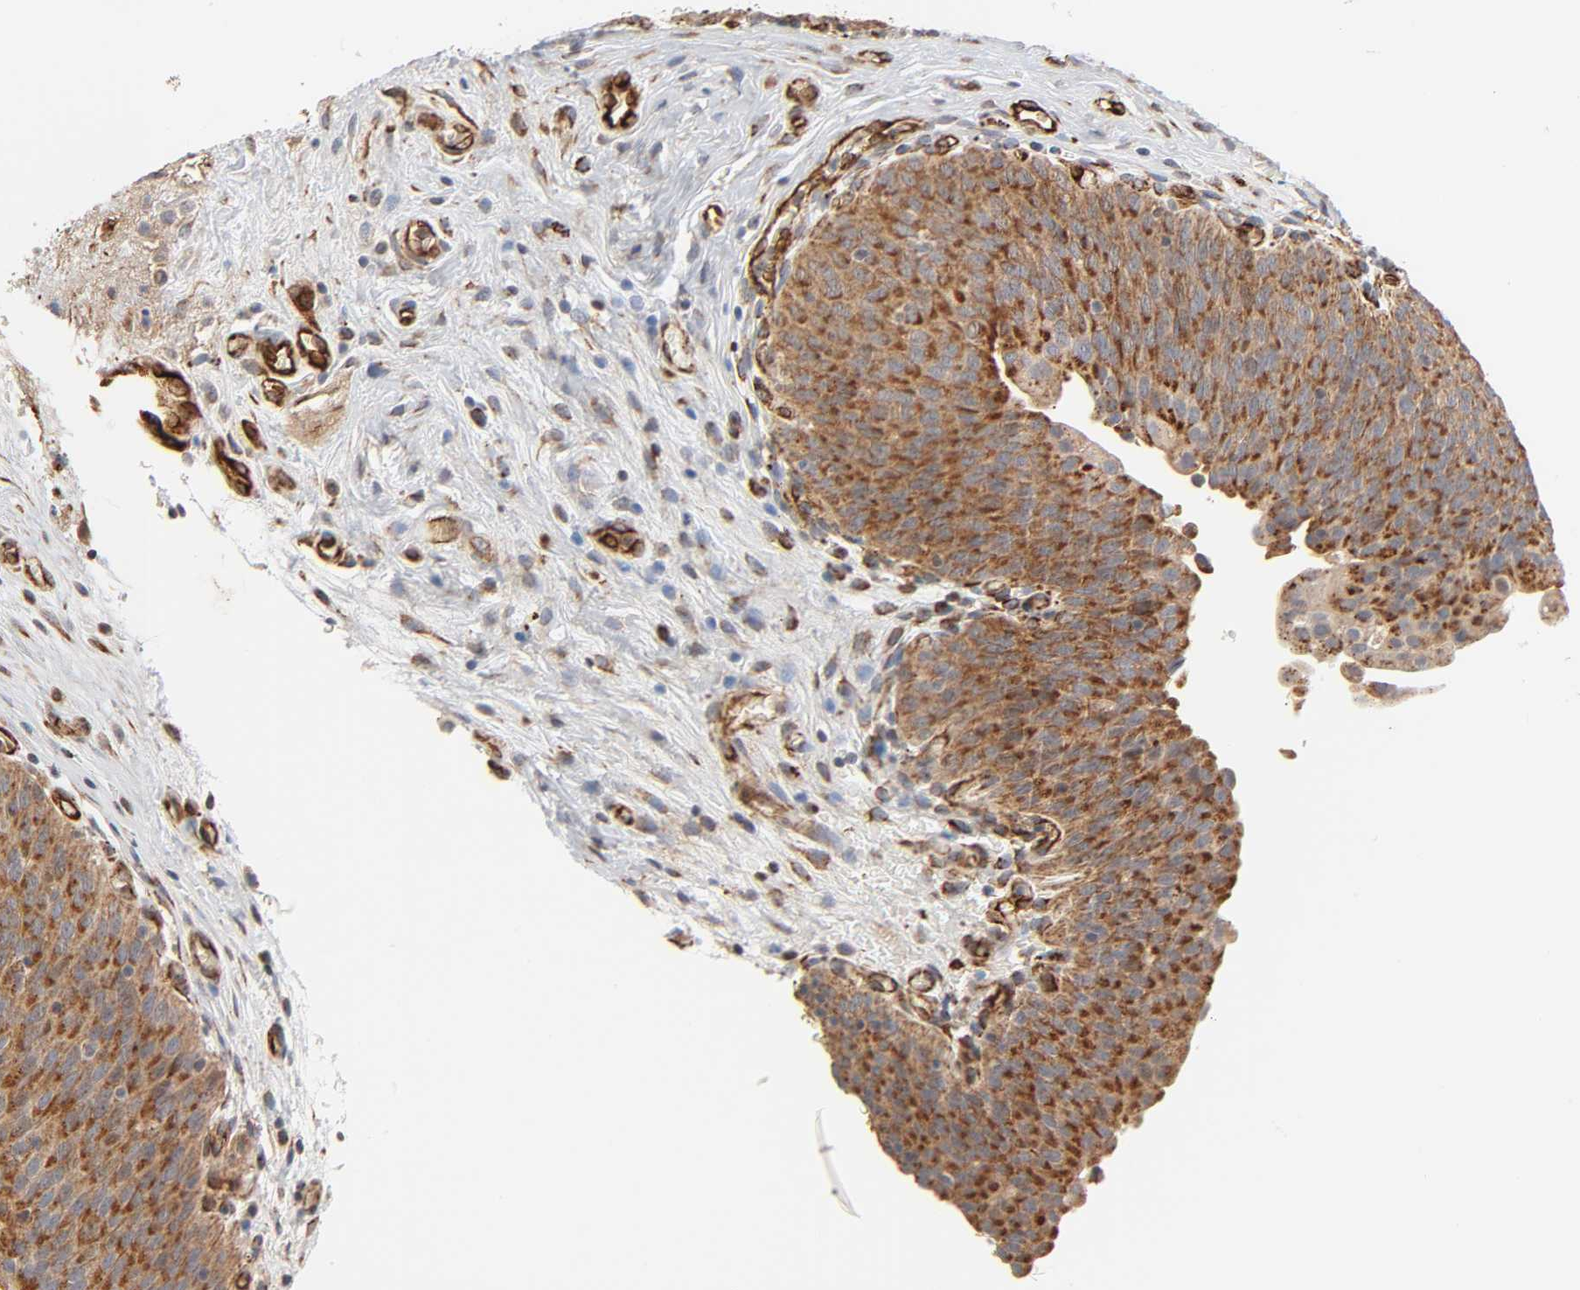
{"staining": {"intensity": "strong", "quantity": ">75%", "location": "cytoplasmic/membranous"}, "tissue": "urinary bladder", "cell_type": "Urothelial cells", "image_type": "normal", "snomed": [{"axis": "morphology", "description": "Normal tissue, NOS"}, {"axis": "morphology", "description": "Dysplasia, NOS"}, {"axis": "topography", "description": "Urinary bladder"}], "caption": "Strong cytoplasmic/membranous positivity for a protein is identified in about >75% of urothelial cells of benign urinary bladder using immunohistochemistry (IHC).", "gene": "REEP5", "patient": {"sex": "male", "age": 35}}